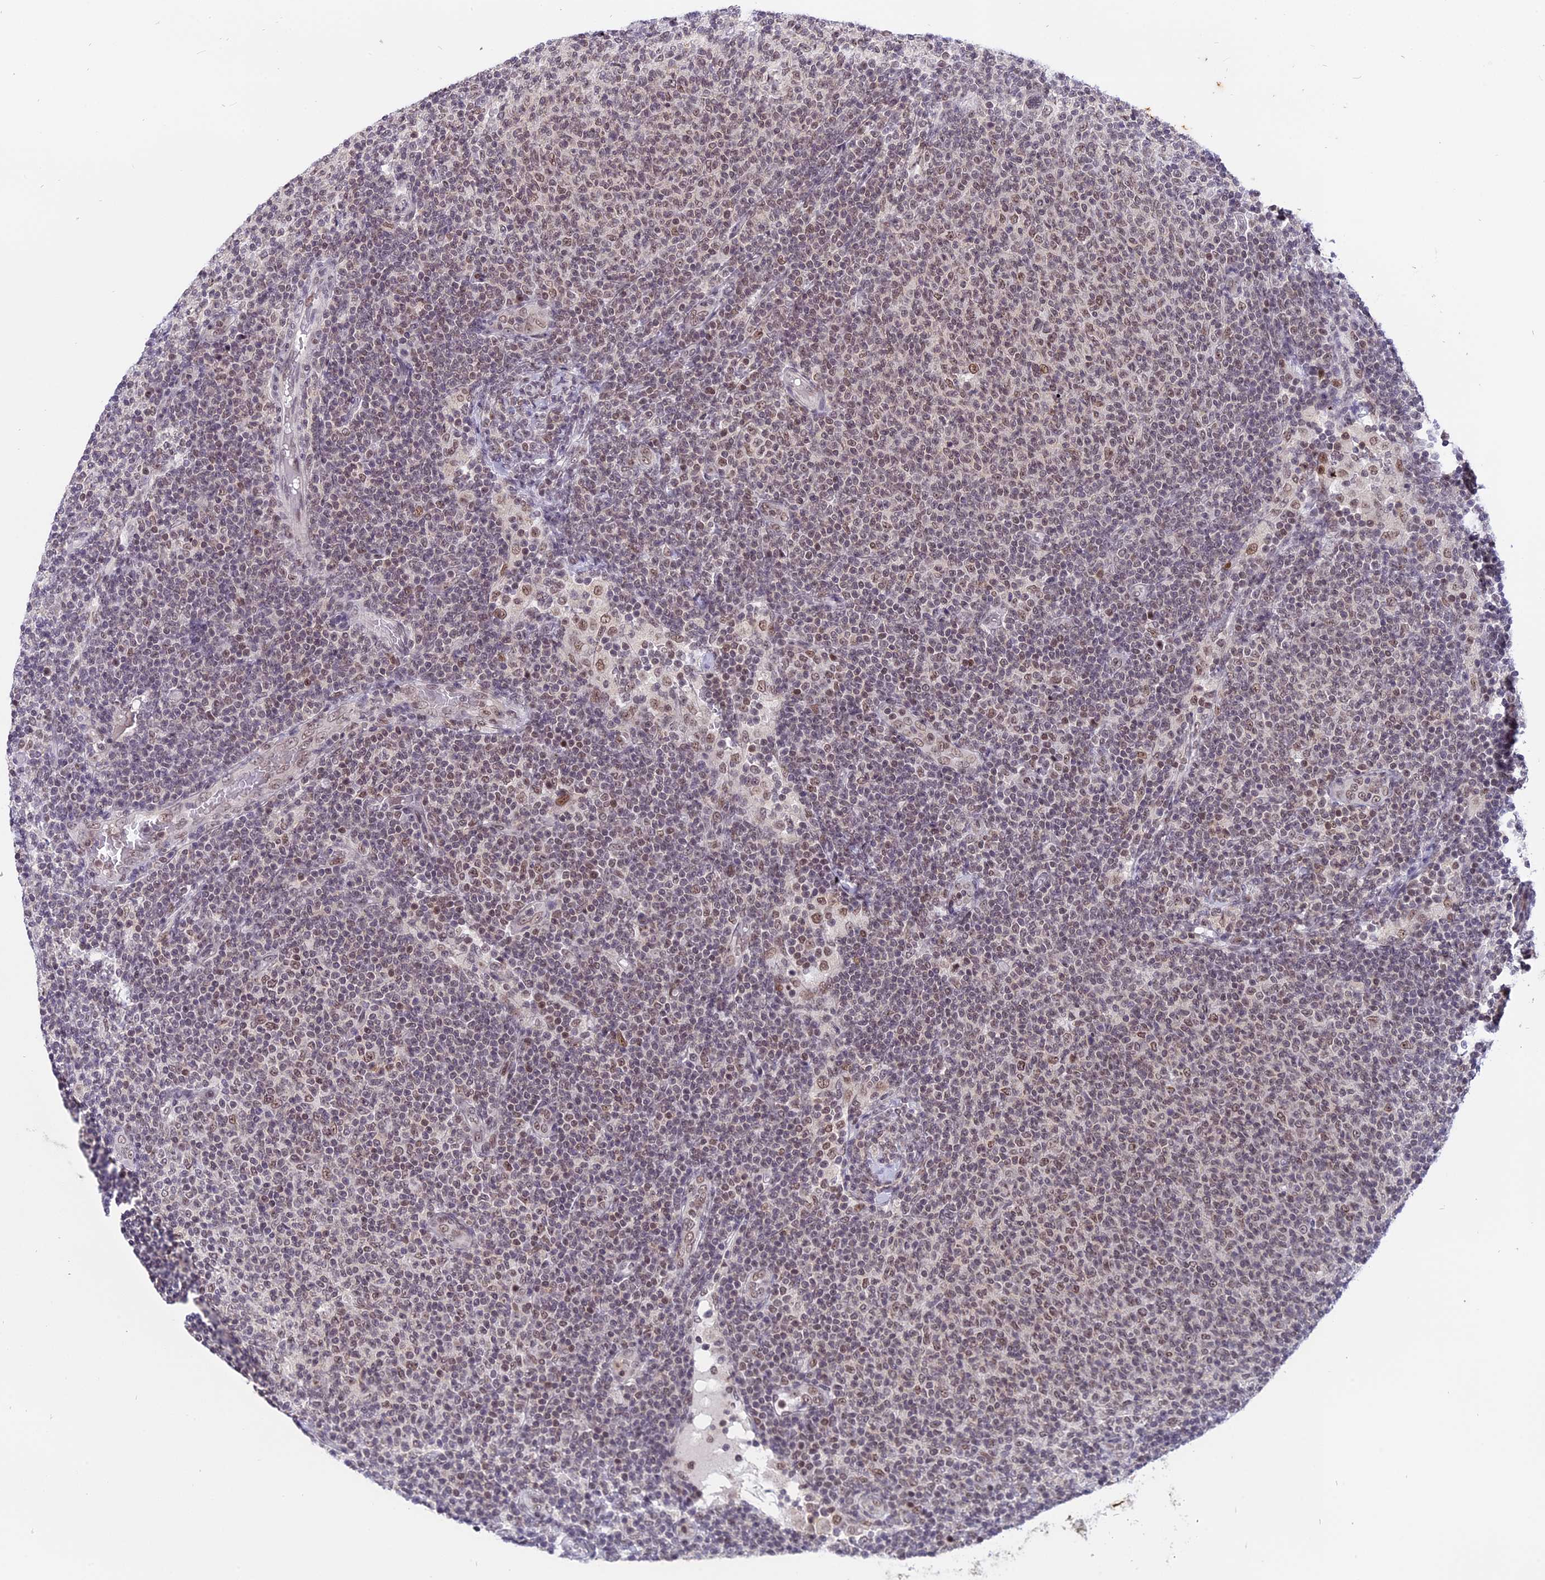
{"staining": {"intensity": "moderate", "quantity": ">75%", "location": "nuclear"}, "tissue": "lymphoma", "cell_type": "Tumor cells", "image_type": "cancer", "snomed": [{"axis": "morphology", "description": "Malignant lymphoma, non-Hodgkin's type, Low grade"}, {"axis": "topography", "description": "Lymph node"}], "caption": "Brown immunohistochemical staining in human lymphoma demonstrates moderate nuclear expression in about >75% of tumor cells.", "gene": "TADA3", "patient": {"sex": "male", "age": 66}}